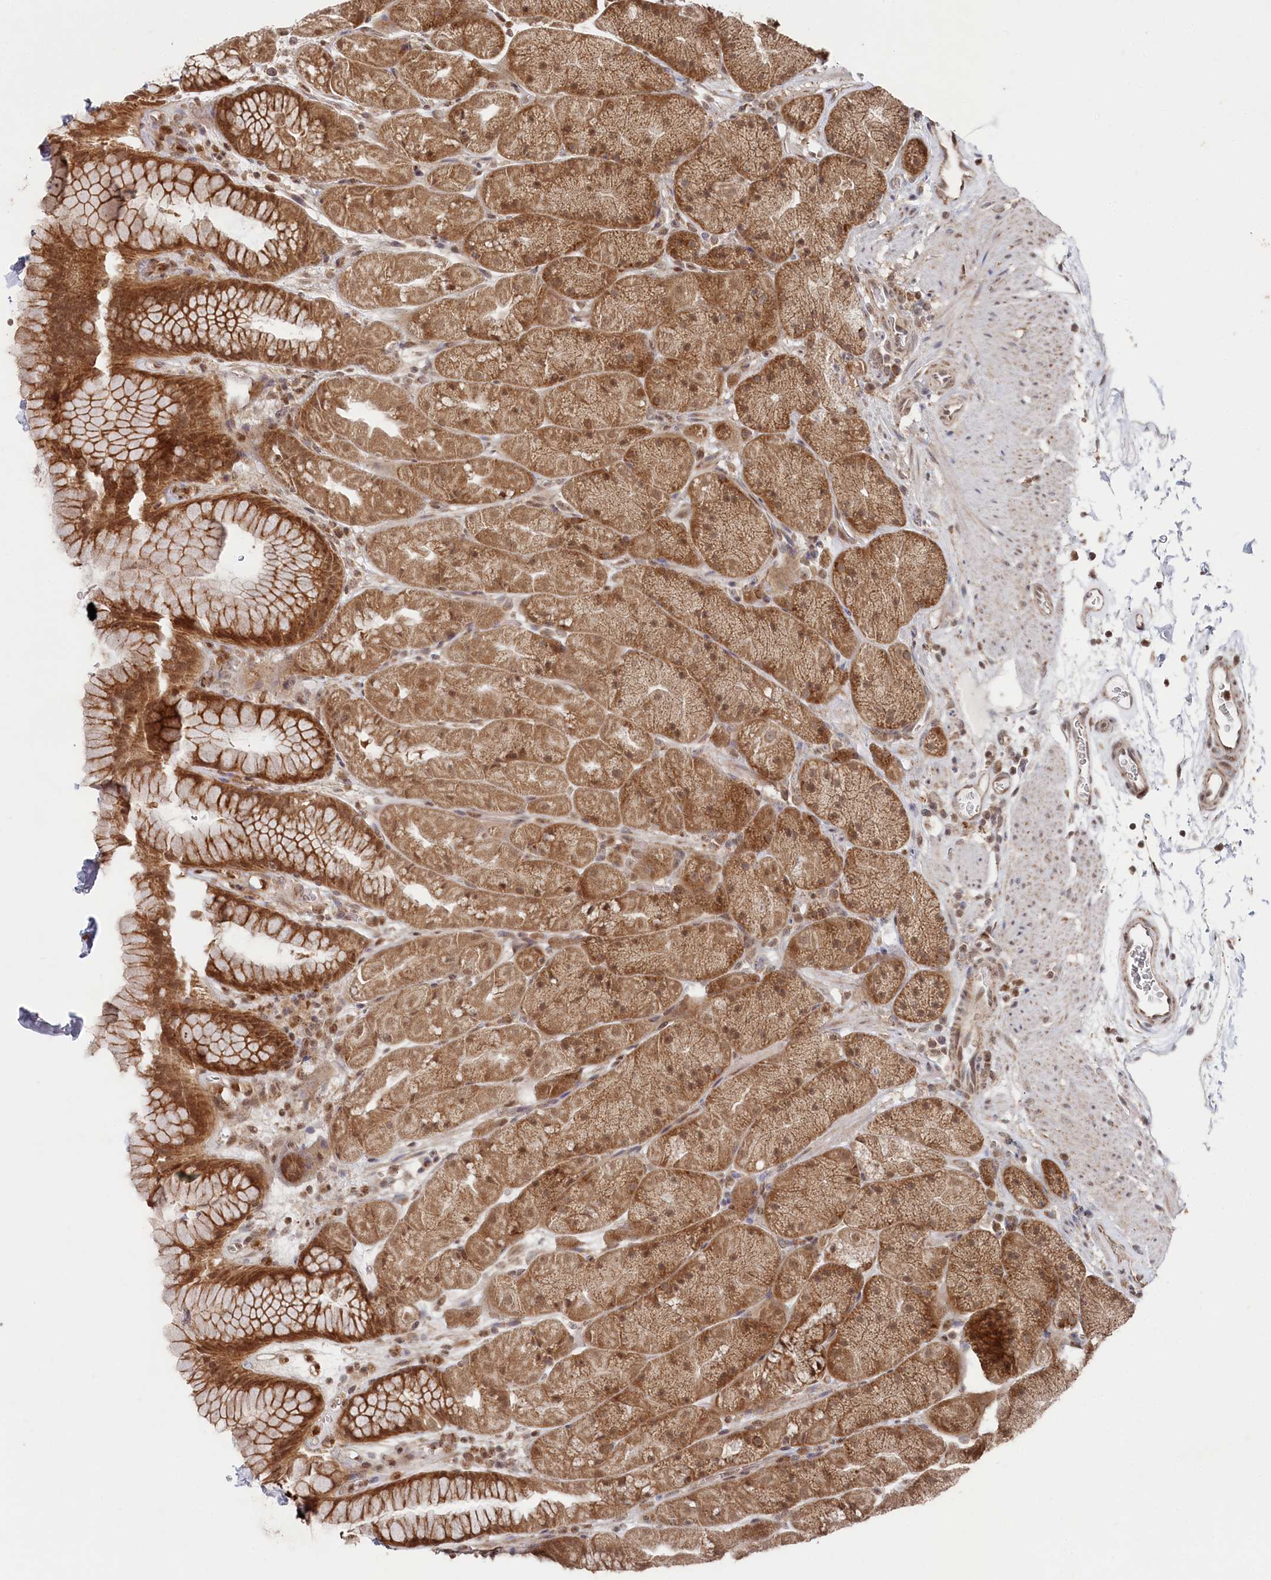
{"staining": {"intensity": "moderate", "quantity": ">75%", "location": "cytoplasmic/membranous,nuclear"}, "tissue": "stomach", "cell_type": "Glandular cells", "image_type": "normal", "snomed": [{"axis": "morphology", "description": "Normal tissue, NOS"}, {"axis": "topography", "description": "Stomach, upper"}, {"axis": "topography", "description": "Stomach, lower"}], "caption": "Brown immunohistochemical staining in benign human stomach demonstrates moderate cytoplasmic/membranous,nuclear staining in about >75% of glandular cells.", "gene": "WAPL", "patient": {"sex": "male", "age": 67}}